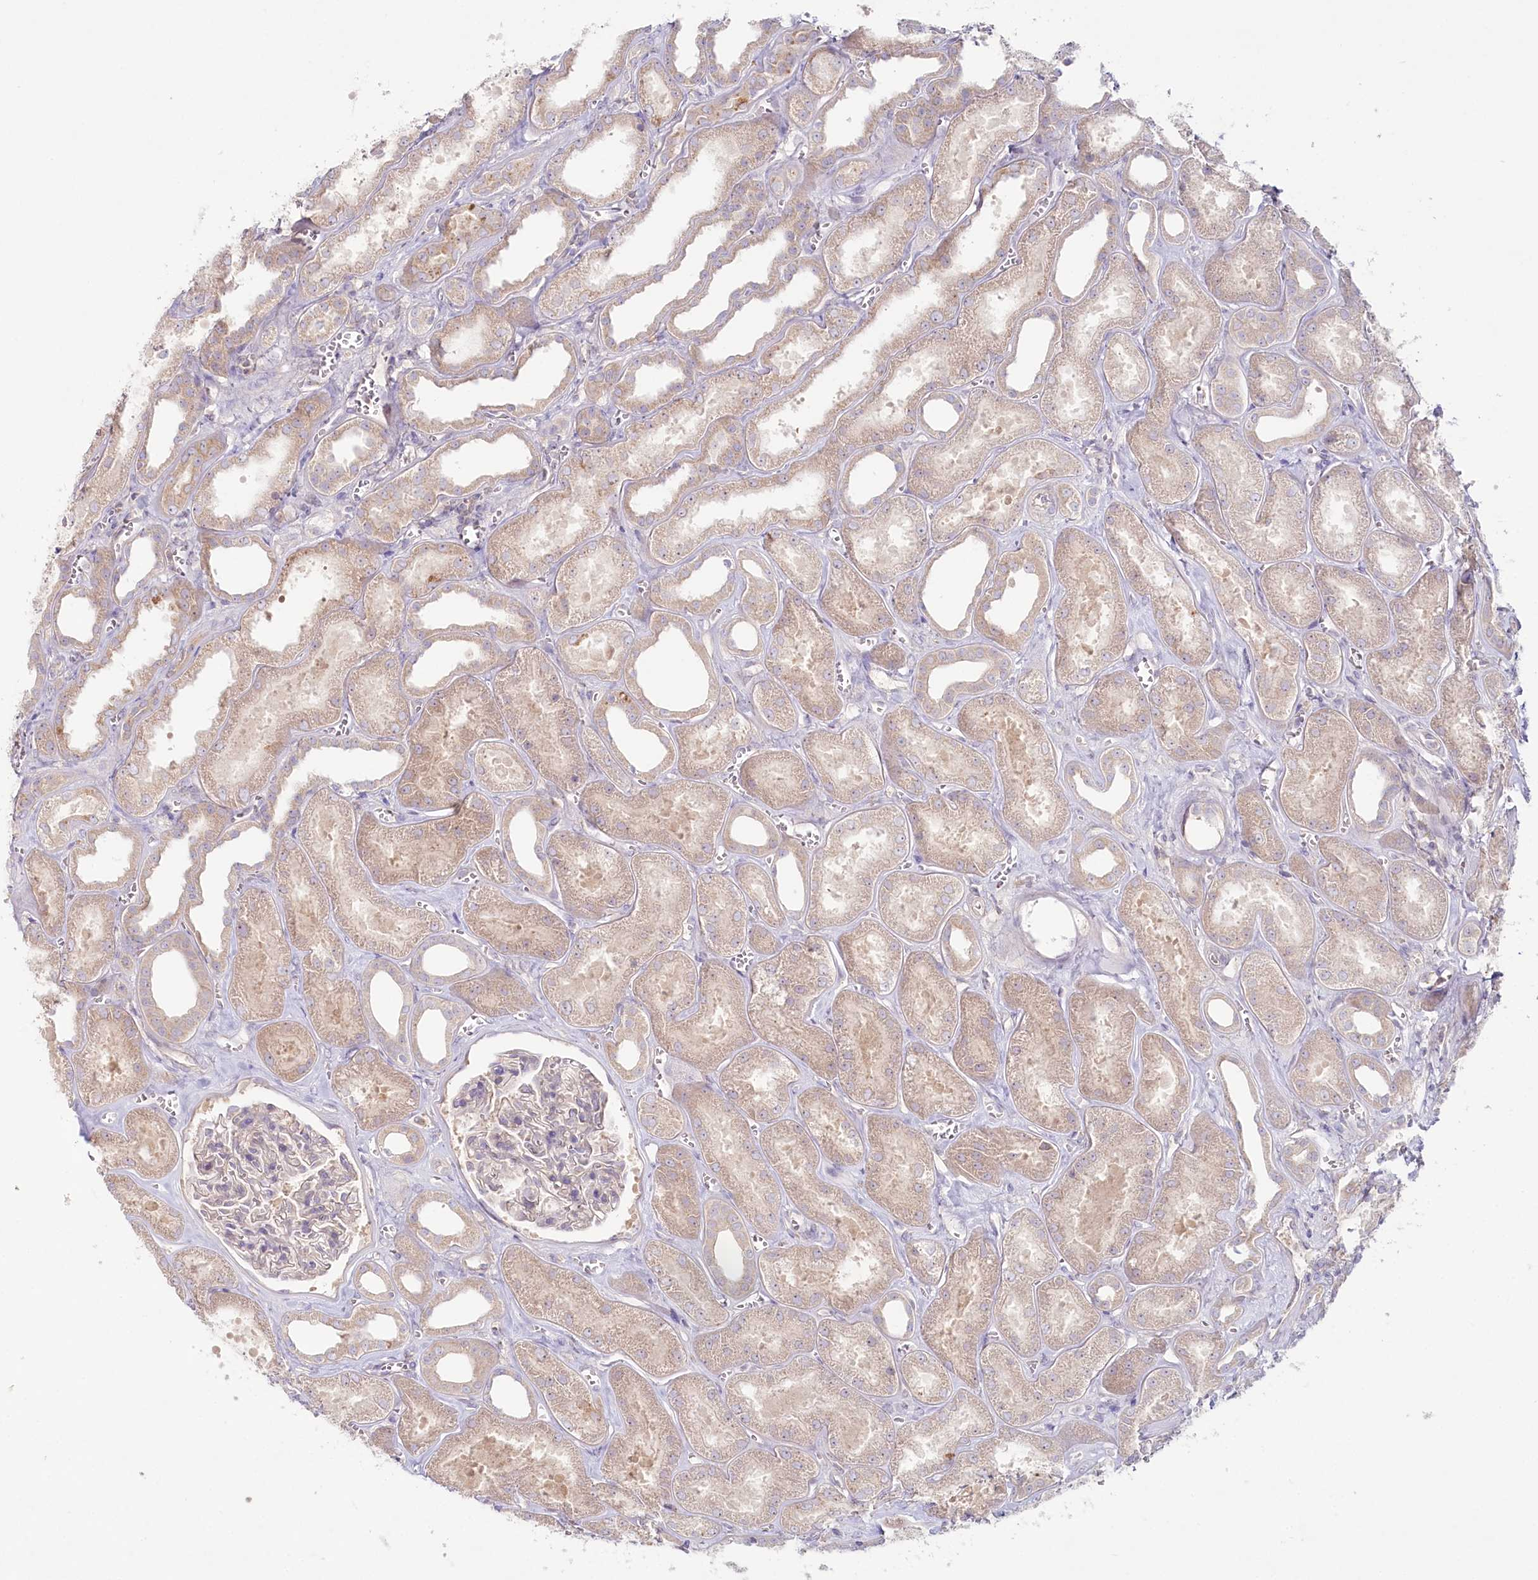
{"staining": {"intensity": "negative", "quantity": "none", "location": "none"}, "tissue": "kidney", "cell_type": "Cells in glomeruli", "image_type": "normal", "snomed": [{"axis": "morphology", "description": "Normal tissue, NOS"}, {"axis": "morphology", "description": "Adenocarcinoma, NOS"}, {"axis": "topography", "description": "Kidney"}], "caption": "Immunohistochemical staining of normal kidney demonstrates no significant expression in cells in glomeruli. The staining is performed using DAB brown chromogen with nuclei counter-stained in using hematoxylin.", "gene": "TNIP1", "patient": {"sex": "female", "age": 68}}